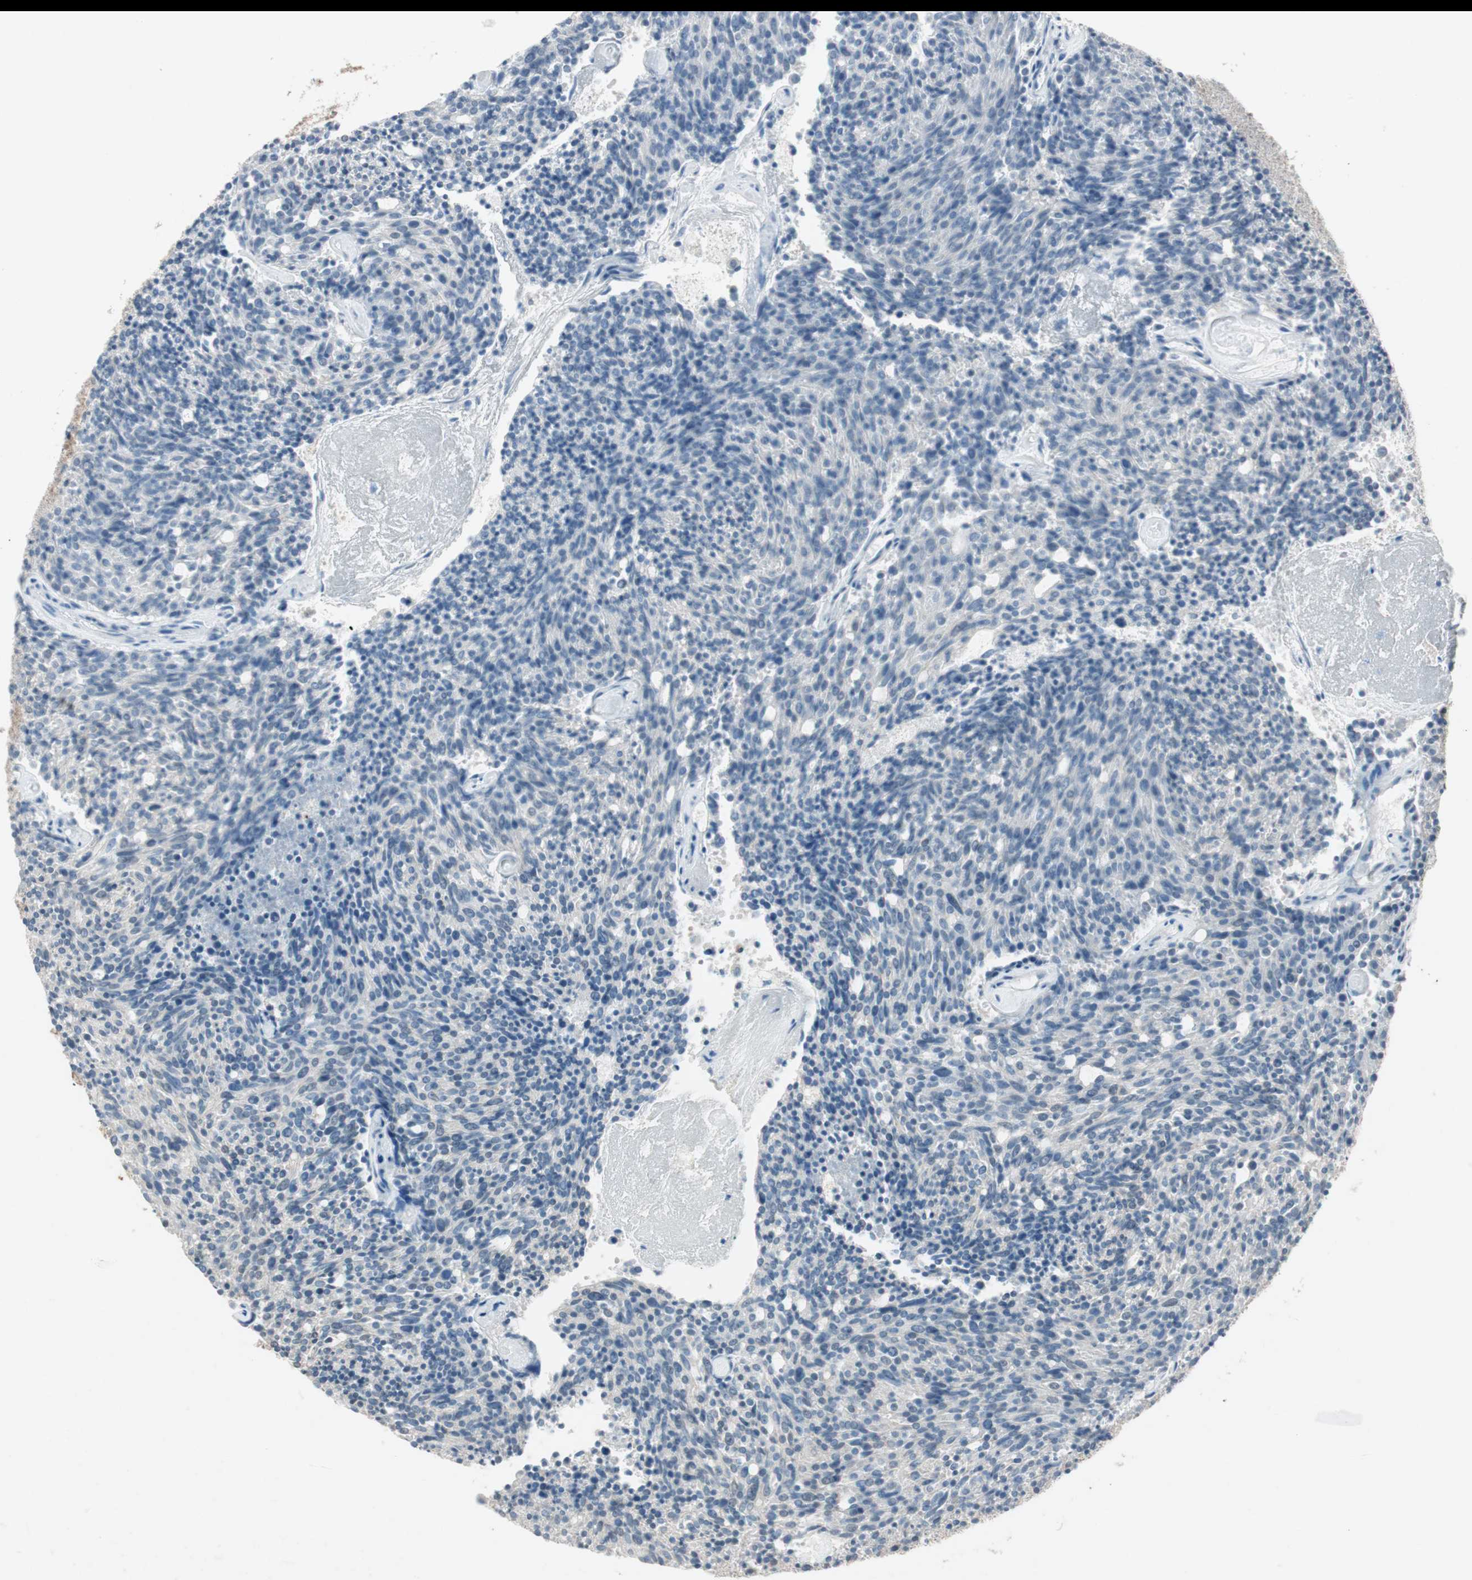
{"staining": {"intensity": "negative", "quantity": "none", "location": "none"}, "tissue": "carcinoid", "cell_type": "Tumor cells", "image_type": "cancer", "snomed": [{"axis": "morphology", "description": "Carcinoid, malignant, NOS"}, {"axis": "topography", "description": "Pancreas"}], "caption": "The image displays no significant positivity in tumor cells of carcinoid.", "gene": "KHK", "patient": {"sex": "female", "age": 54}}